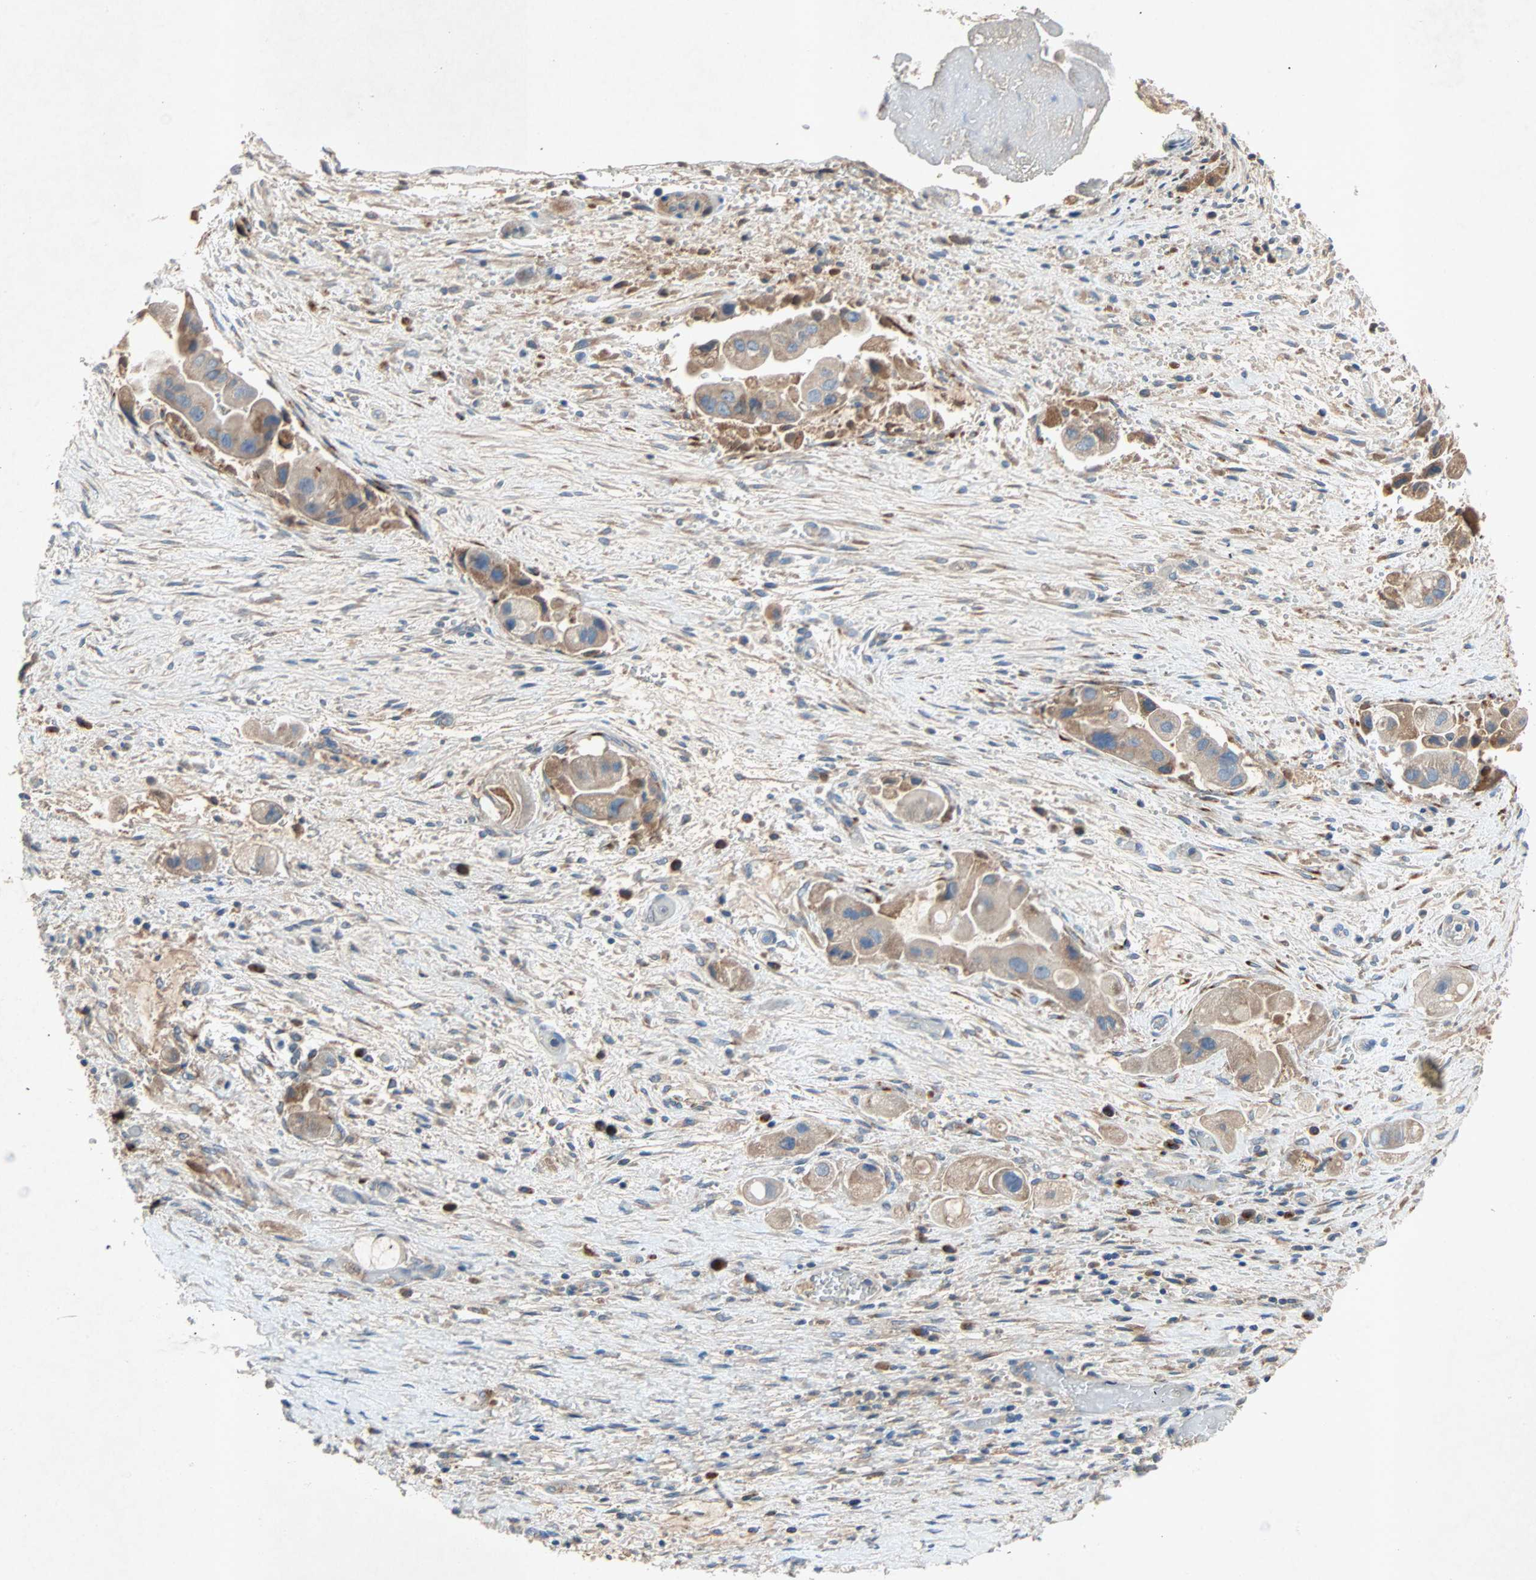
{"staining": {"intensity": "weak", "quantity": ">75%", "location": "cytoplasmic/membranous"}, "tissue": "liver cancer", "cell_type": "Tumor cells", "image_type": "cancer", "snomed": [{"axis": "morphology", "description": "Normal tissue, NOS"}, {"axis": "morphology", "description": "Cholangiocarcinoma"}, {"axis": "topography", "description": "Liver"}, {"axis": "topography", "description": "Peripheral nerve tissue"}], "caption": "Cholangiocarcinoma (liver) stained with a brown dye exhibits weak cytoplasmic/membranous positive staining in approximately >75% of tumor cells.", "gene": "XYLT1", "patient": {"sex": "male", "age": 50}}